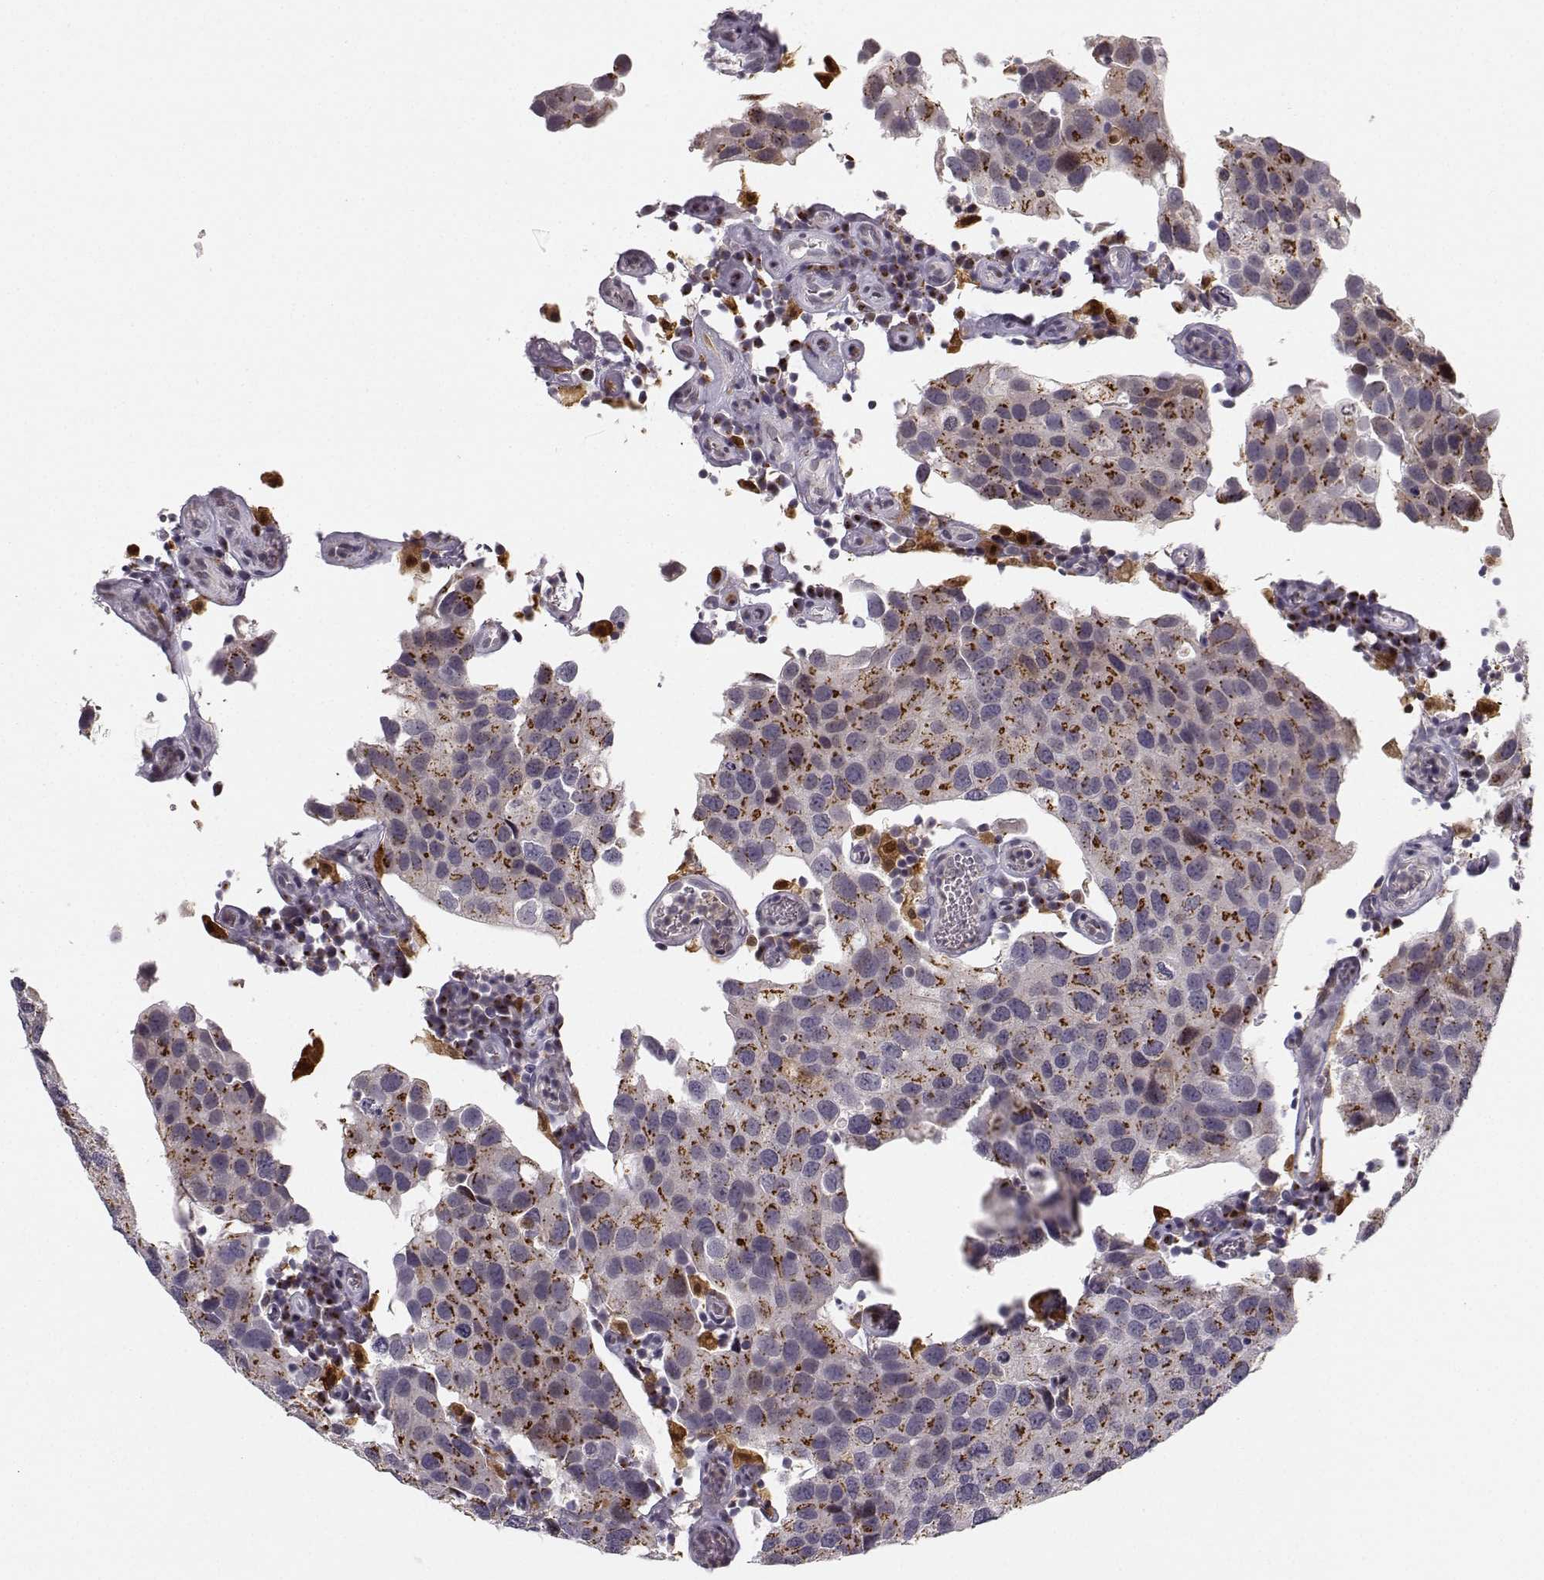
{"staining": {"intensity": "strong", "quantity": "<25%", "location": "cytoplasmic/membranous"}, "tissue": "urothelial cancer", "cell_type": "Tumor cells", "image_type": "cancer", "snomed": [{"axis": "morphology", "description": "Urothelial carcinoma, High grade"}, {"axis": "topography", "description": "Urinary bladder"}], "caption": "DAB (3,3'-diaminobenzidine) immunohistochemical staining of urothelial cancer exhibits strong cytoplasmic/membranous protein positivity in about <25% of tumor cells.", "gene": "HTR7", "patient": {"sex": "male", "age": 79}}